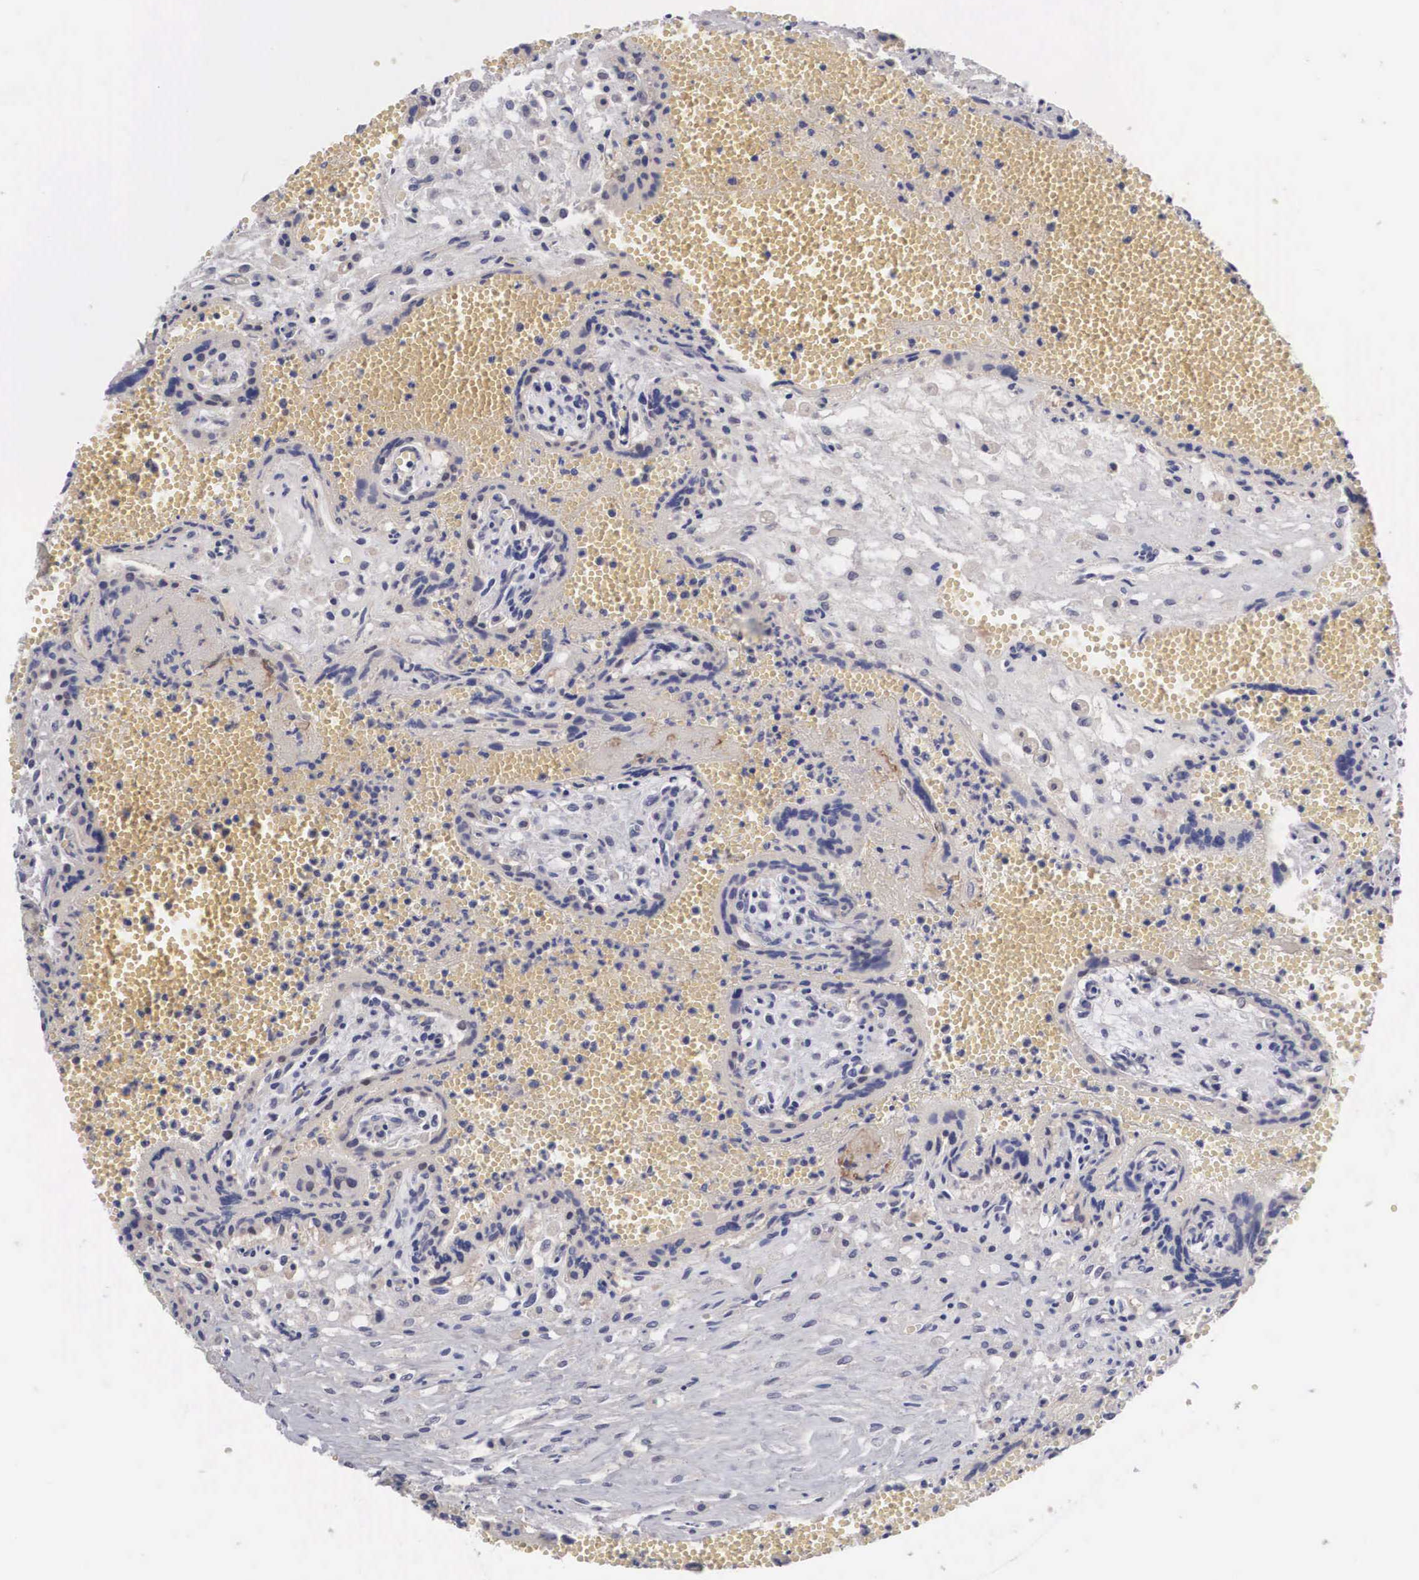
{"staining": {"intensity": "weak", "quantity": ">75%", "location": "nuclear"}, "tissue": "placenta", "cell_type": "Decidual cells", "image_type": "normal", "snomed": [{"axis": "morphology", "description": "Normal tissue, NOS"}, {"axis": "topography", "description": "Placenta"}], "caption": "About >75% of decidual cells in benign human placenta exhibit weak nuclear protein positivity as visualized by brown immunohistochemical staining.", "gene": "ABHD4", "patient": {"sex": "female", "age": 40}}